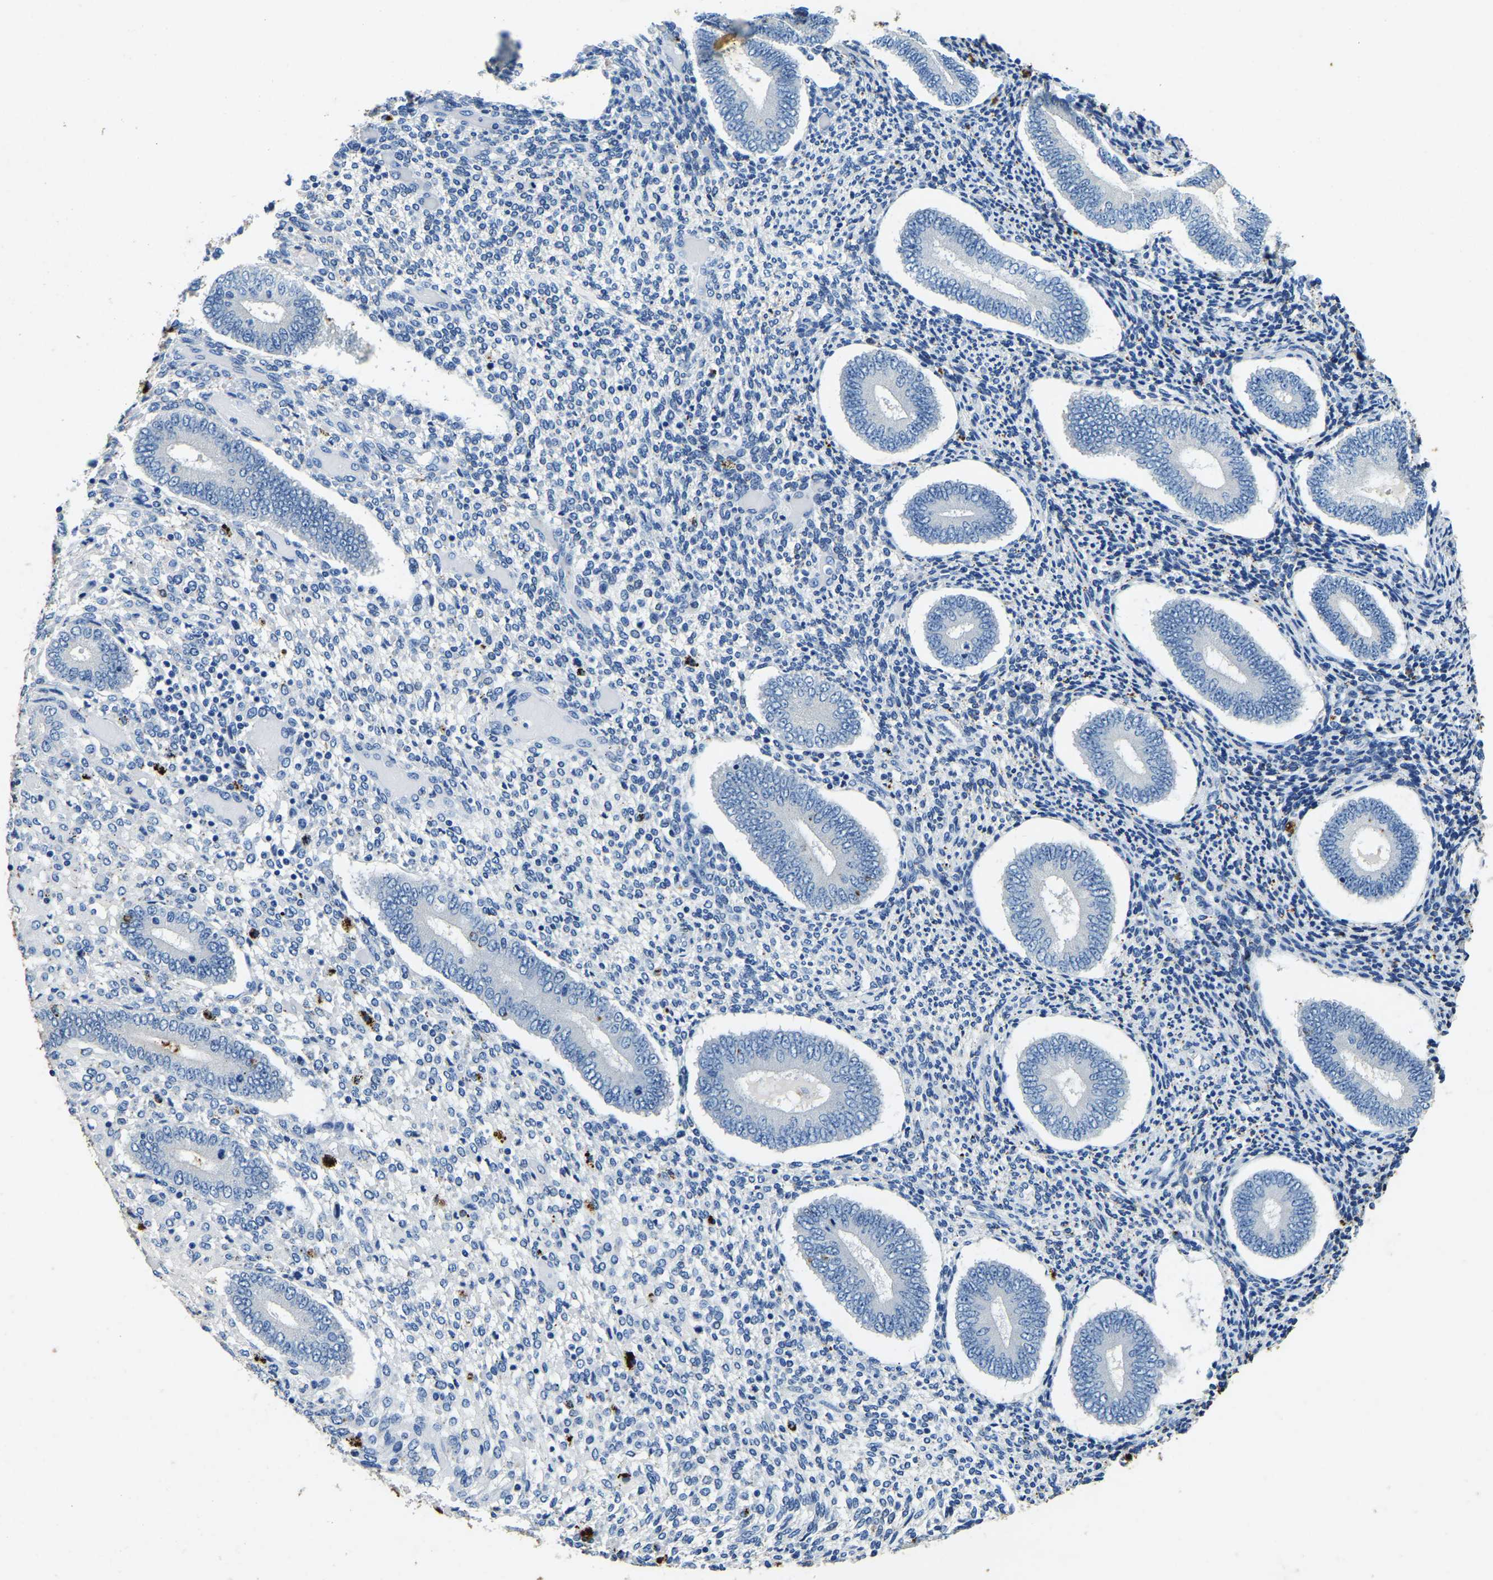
{"staining": {"intensity": "negative", "quantity": "none", "location": "none"}, "tissue": "endometrium", "cell_type": "Cells in endometrial stroma", "image_type": "normal", "snomed": [{"axis": "morphology", "description": "Normal tissue, NOS"}, {"axis": "topography", "description": "Endometrium"}], "caption": "Immunohistochemical staining of benign endometrium shows no significant staining in cells in endometrial stroma. The staining is performed using DAB brown chromogen with nuclei counter-stained in using hematoxylin.", "gene": "UBN2", "patient": {"sex": "female", "age": 42}}